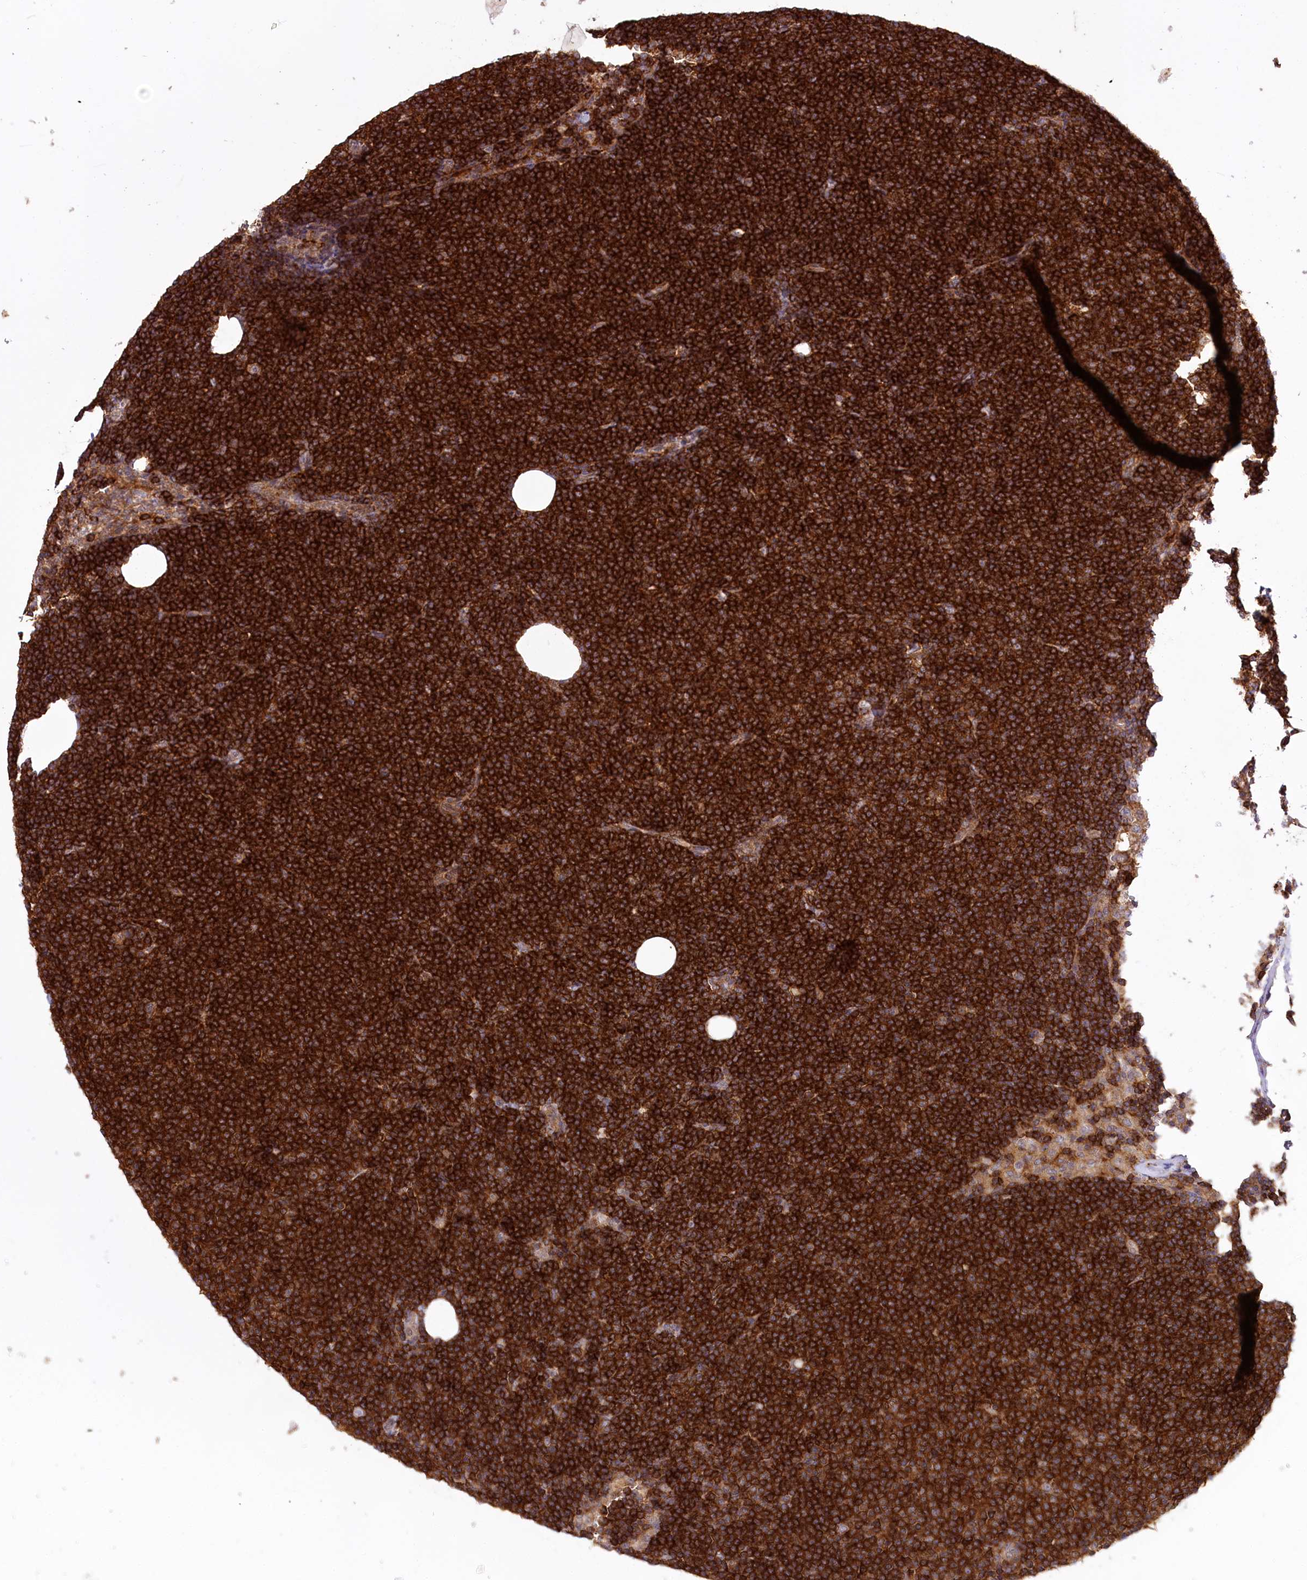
{"staining": {"intensity": "strong", "quantity": ">75%", "location": "cytoplasmic/membranous"}, "tissue": "lymphoma", "cell_type": "Tumor cells", "image_type": "cancer", "snomed": [{"axis": "morphology", "description": "Malignant lymphoma, non-Hodgkin's type, Low grade"}, {"axis": "topography", "description": "Lymph node"}], "caption": "Protein expression analysis of human malignant lymphoma, non-Hodgkin's type (low-grade) reveals strong cytoplasmic/membranous expression in approximately >75% of tumor cells.", "gene": "CCDC91", "patient": {"sex": "female", "age": 53}}